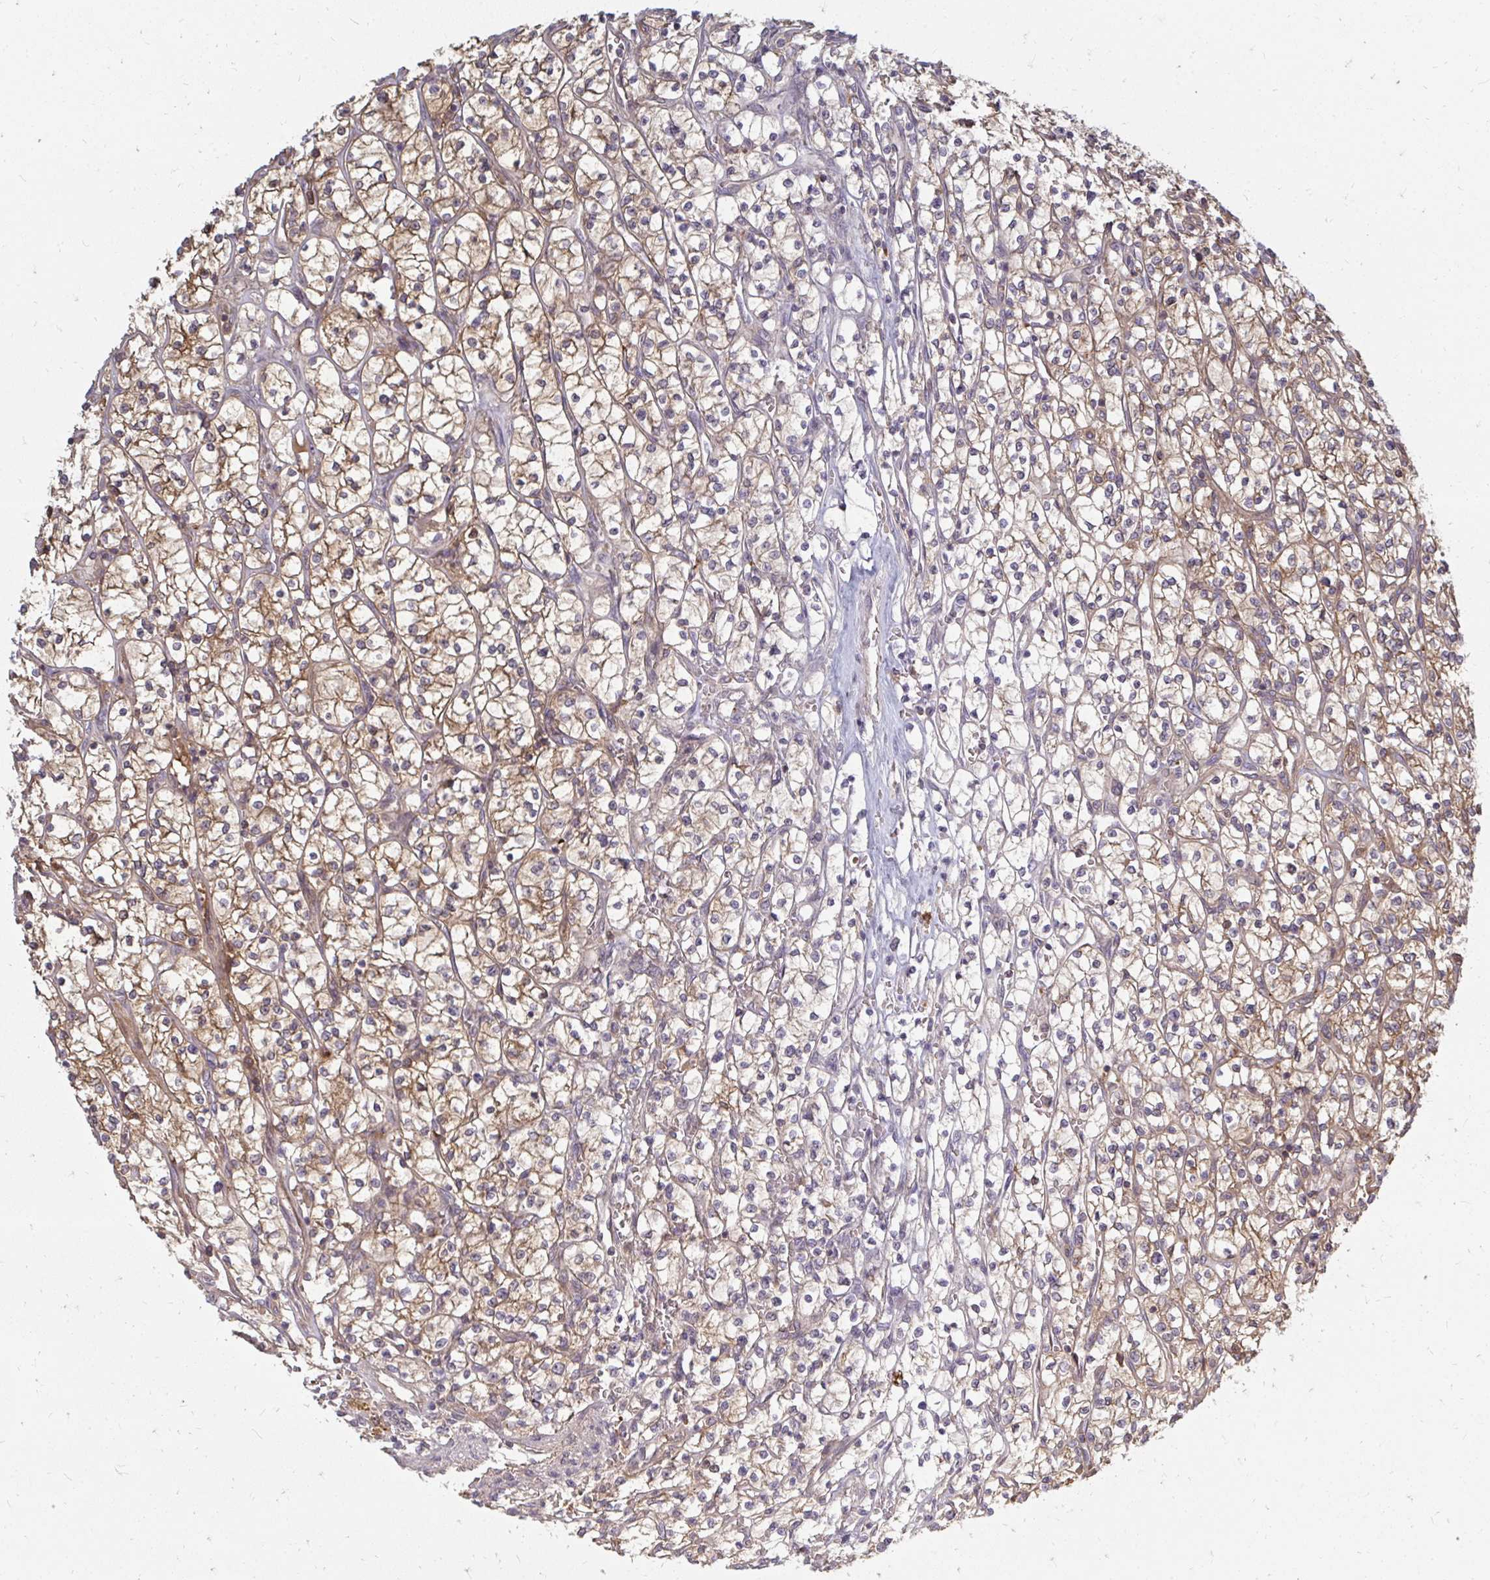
{"staining": {"intensity": "moderate", "quantity": ">75%", "location": "cytoplasmic/membranous"}, "tissue": "renal cancer", "cell_type": "Tumor cells", "image_type": "cancer", "snomed": [{"axis": "morphology", "description": "Adenocarcinoma, NOS"}, {"axis": "topography", "description": "Kidney"}], "caption": "IHC photomicrograph of neoplastic tissue: human renal cancer (adenocarcinoma) stained using immunohistochemistry (IHC) shows medium levels of moderate protein expression localized specifically in the cytoplasmic/membranous of tumor cells, appearing as a cytoplasmic/membranous brown color.", "gene": "ZNF285", "patient": {"sex": "female", "age": 64}}